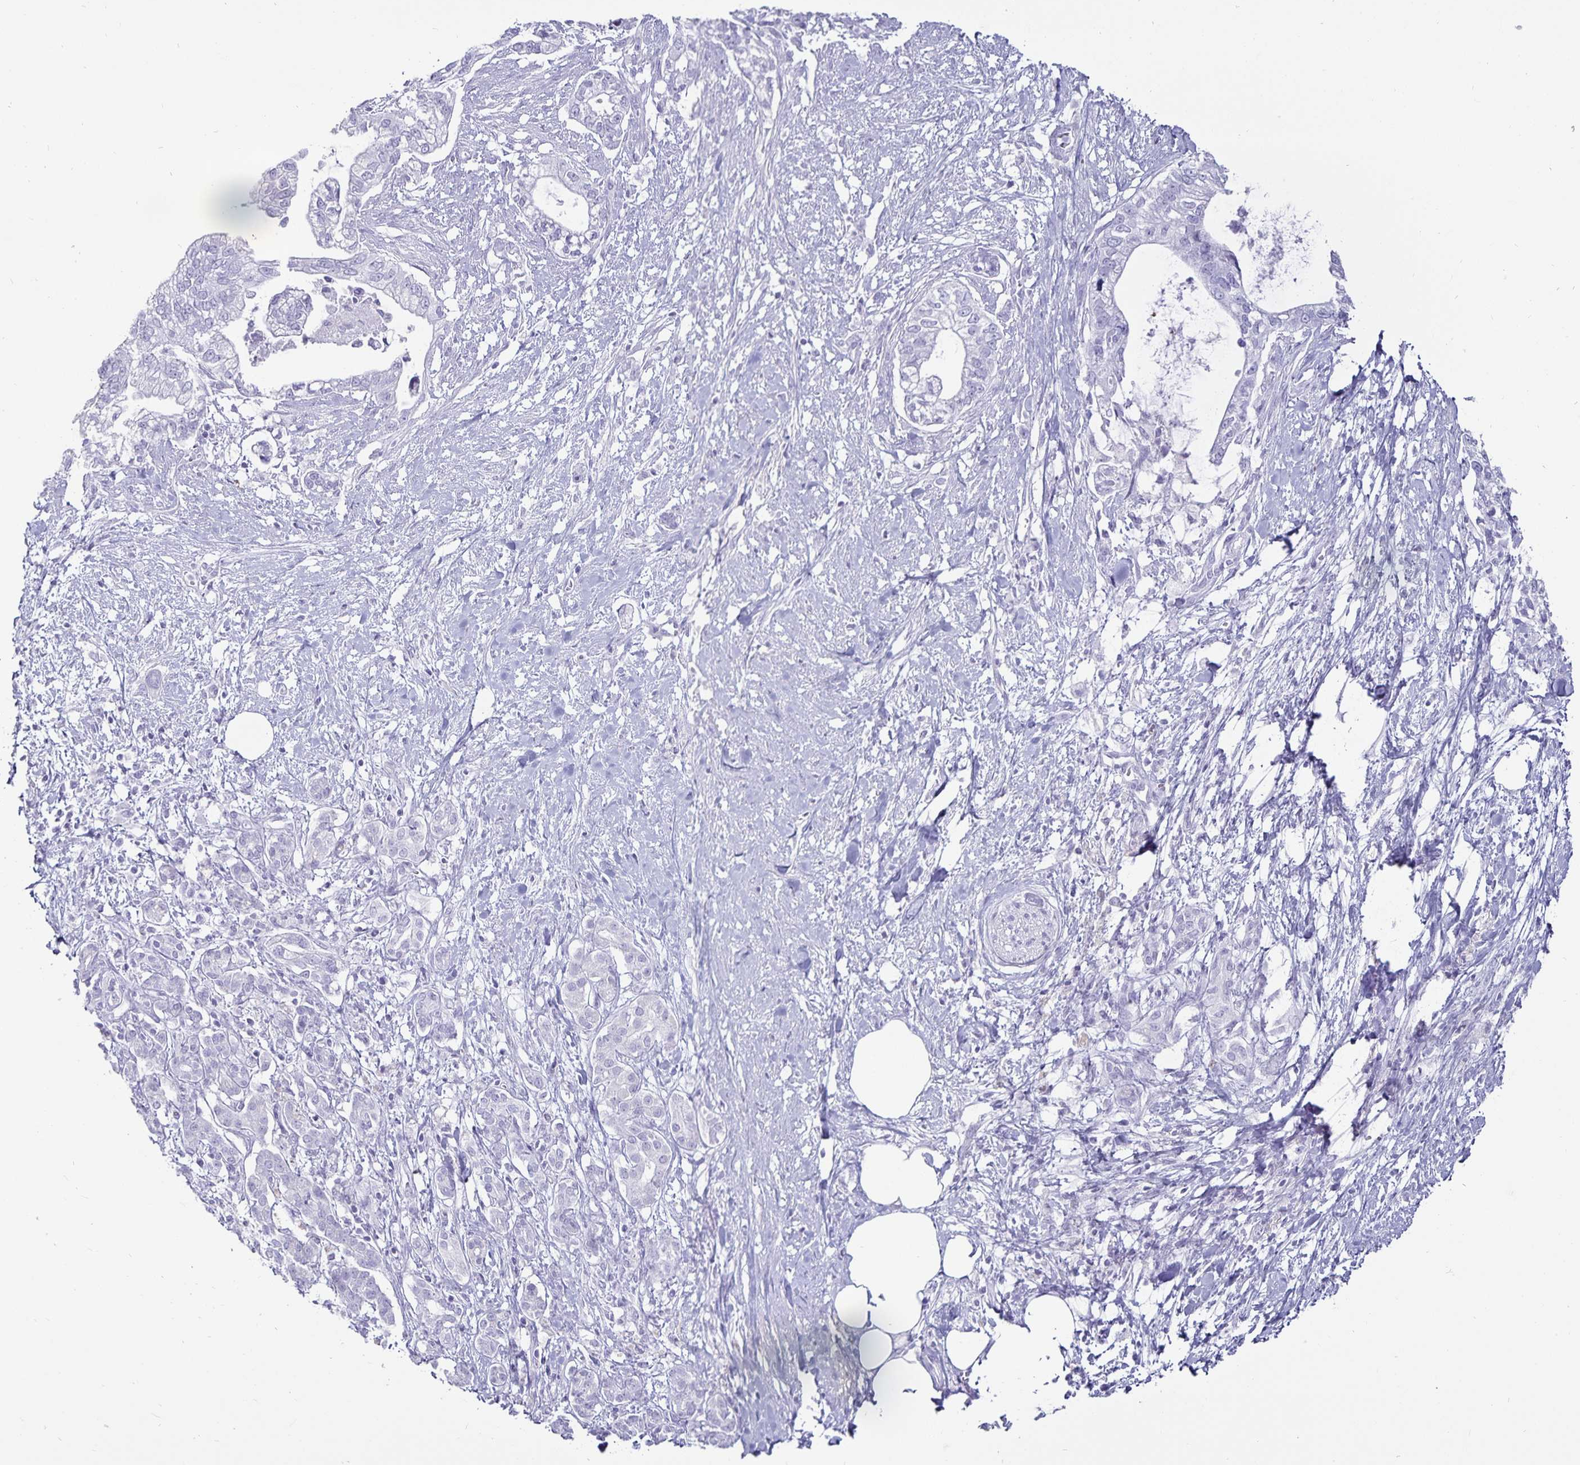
{"staining": {"intensity": "negative", "quantity": "none", "location": "none"}, "tissue": "pancreatic cancer", "cell_type": "Tumor cells", "image_type": "cancer", "snomed": [{"axis": "morphology", "description": "Adenocarcinoma, NOS"}, {"axis": "topography", "description": "Pancreas"}], "caption": "The histopathology image shows no significant expression in tumor cells of adenocarcinoma (pancreatic).", "gene": "DEFA6", "patient": {"sex": "male", "age": 70}}